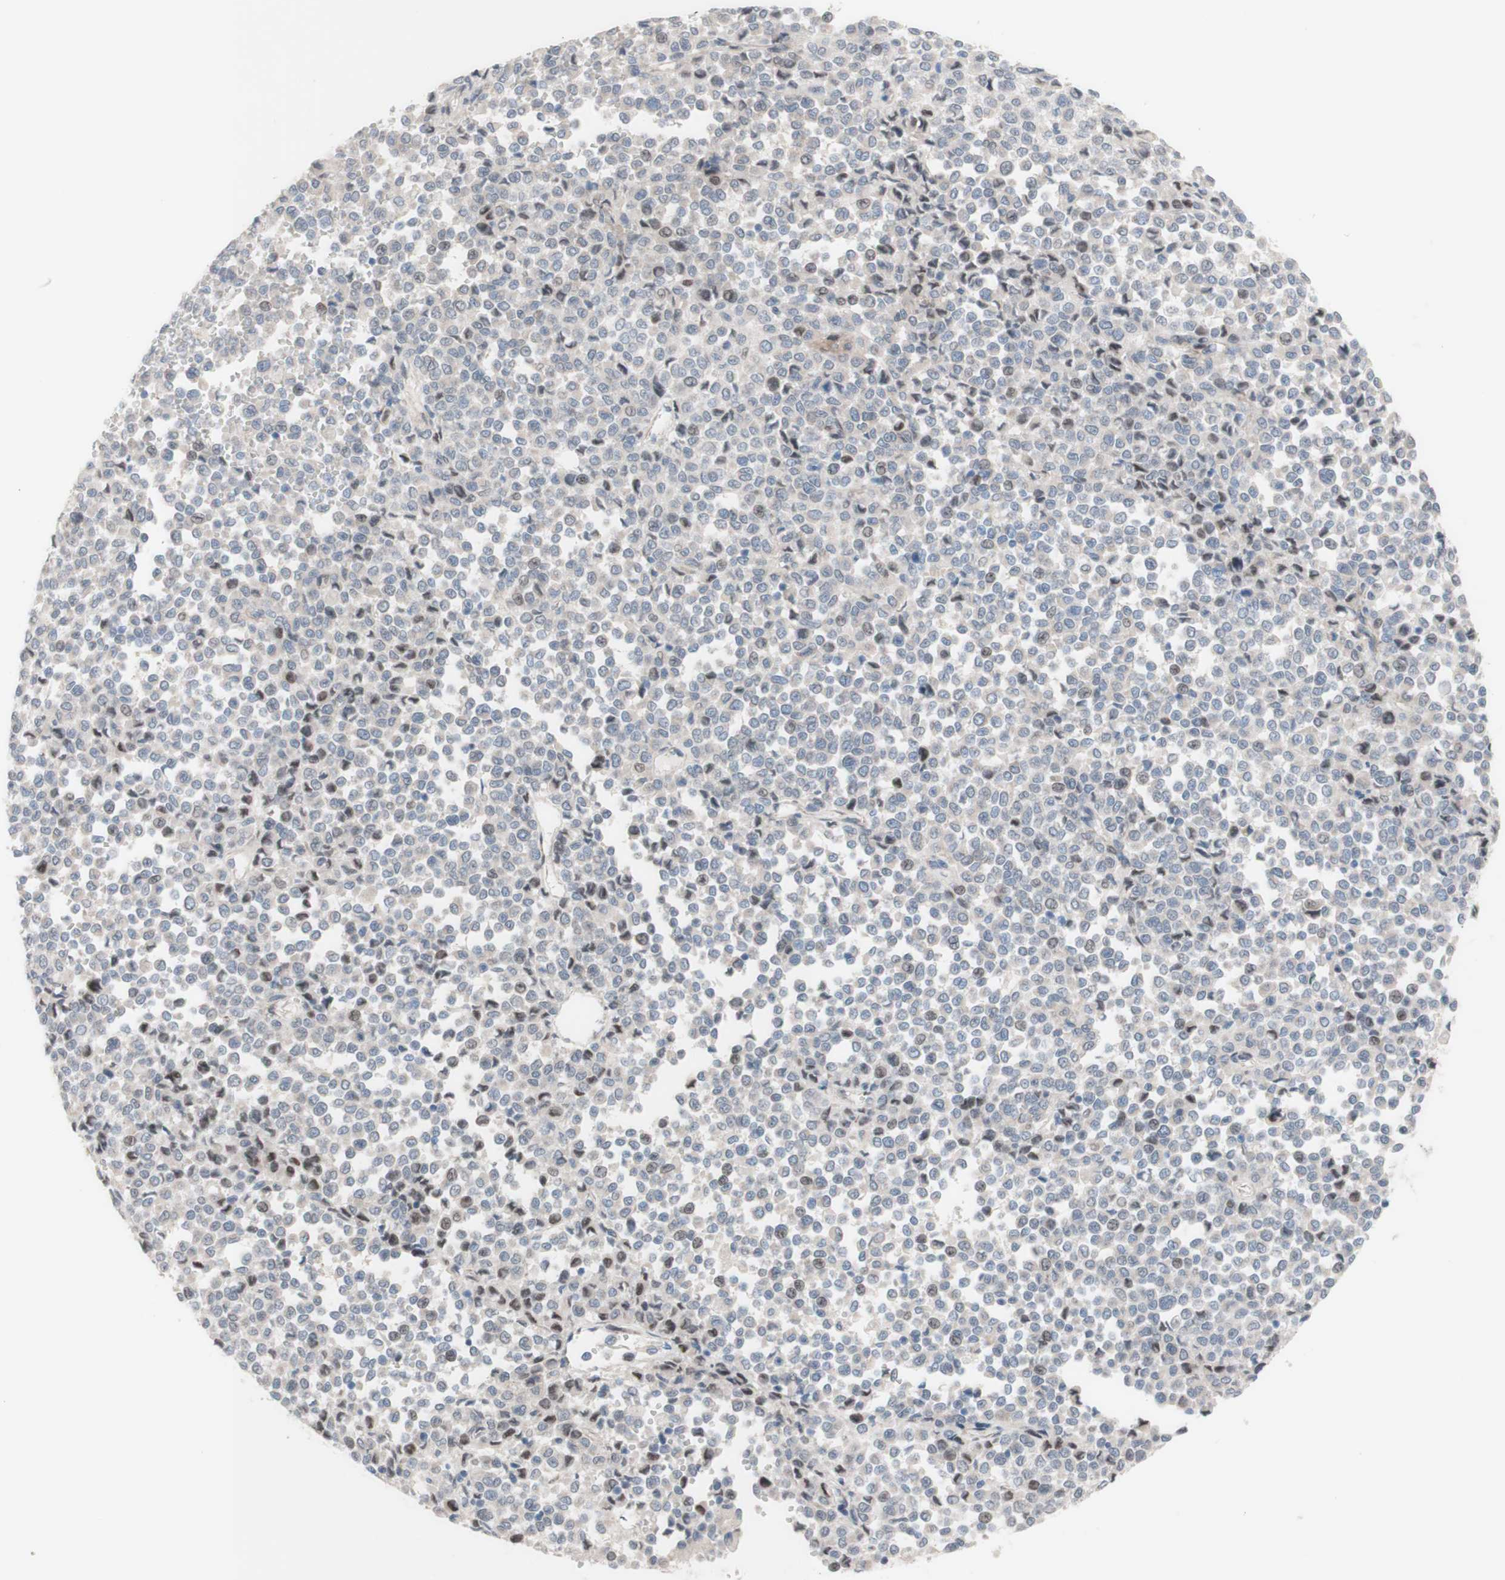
{"staining": {"intensity": "weak", "quantity": "<25%", "location": "nuclear"}, "tissue": "melanoma", "cell_type": "Tumor cells", "image_type": "cancer", "snomed": [{"axis": "morphology", "description": "Malignant melanoma, Metastatic site"}, {"axis": "topography", "description": "Pancreas"}], "caption": "Immunohistochemistry image of melanoma stained for a protein (brown), which shows no staining in tumor cells. (DAB (3,3'-diaminobenzidine) immunohistochemistry visualized using brightfield microscopy, high magnification).", "gene": "PHTF2", "patient": {"sex": "female", "age": 30}}